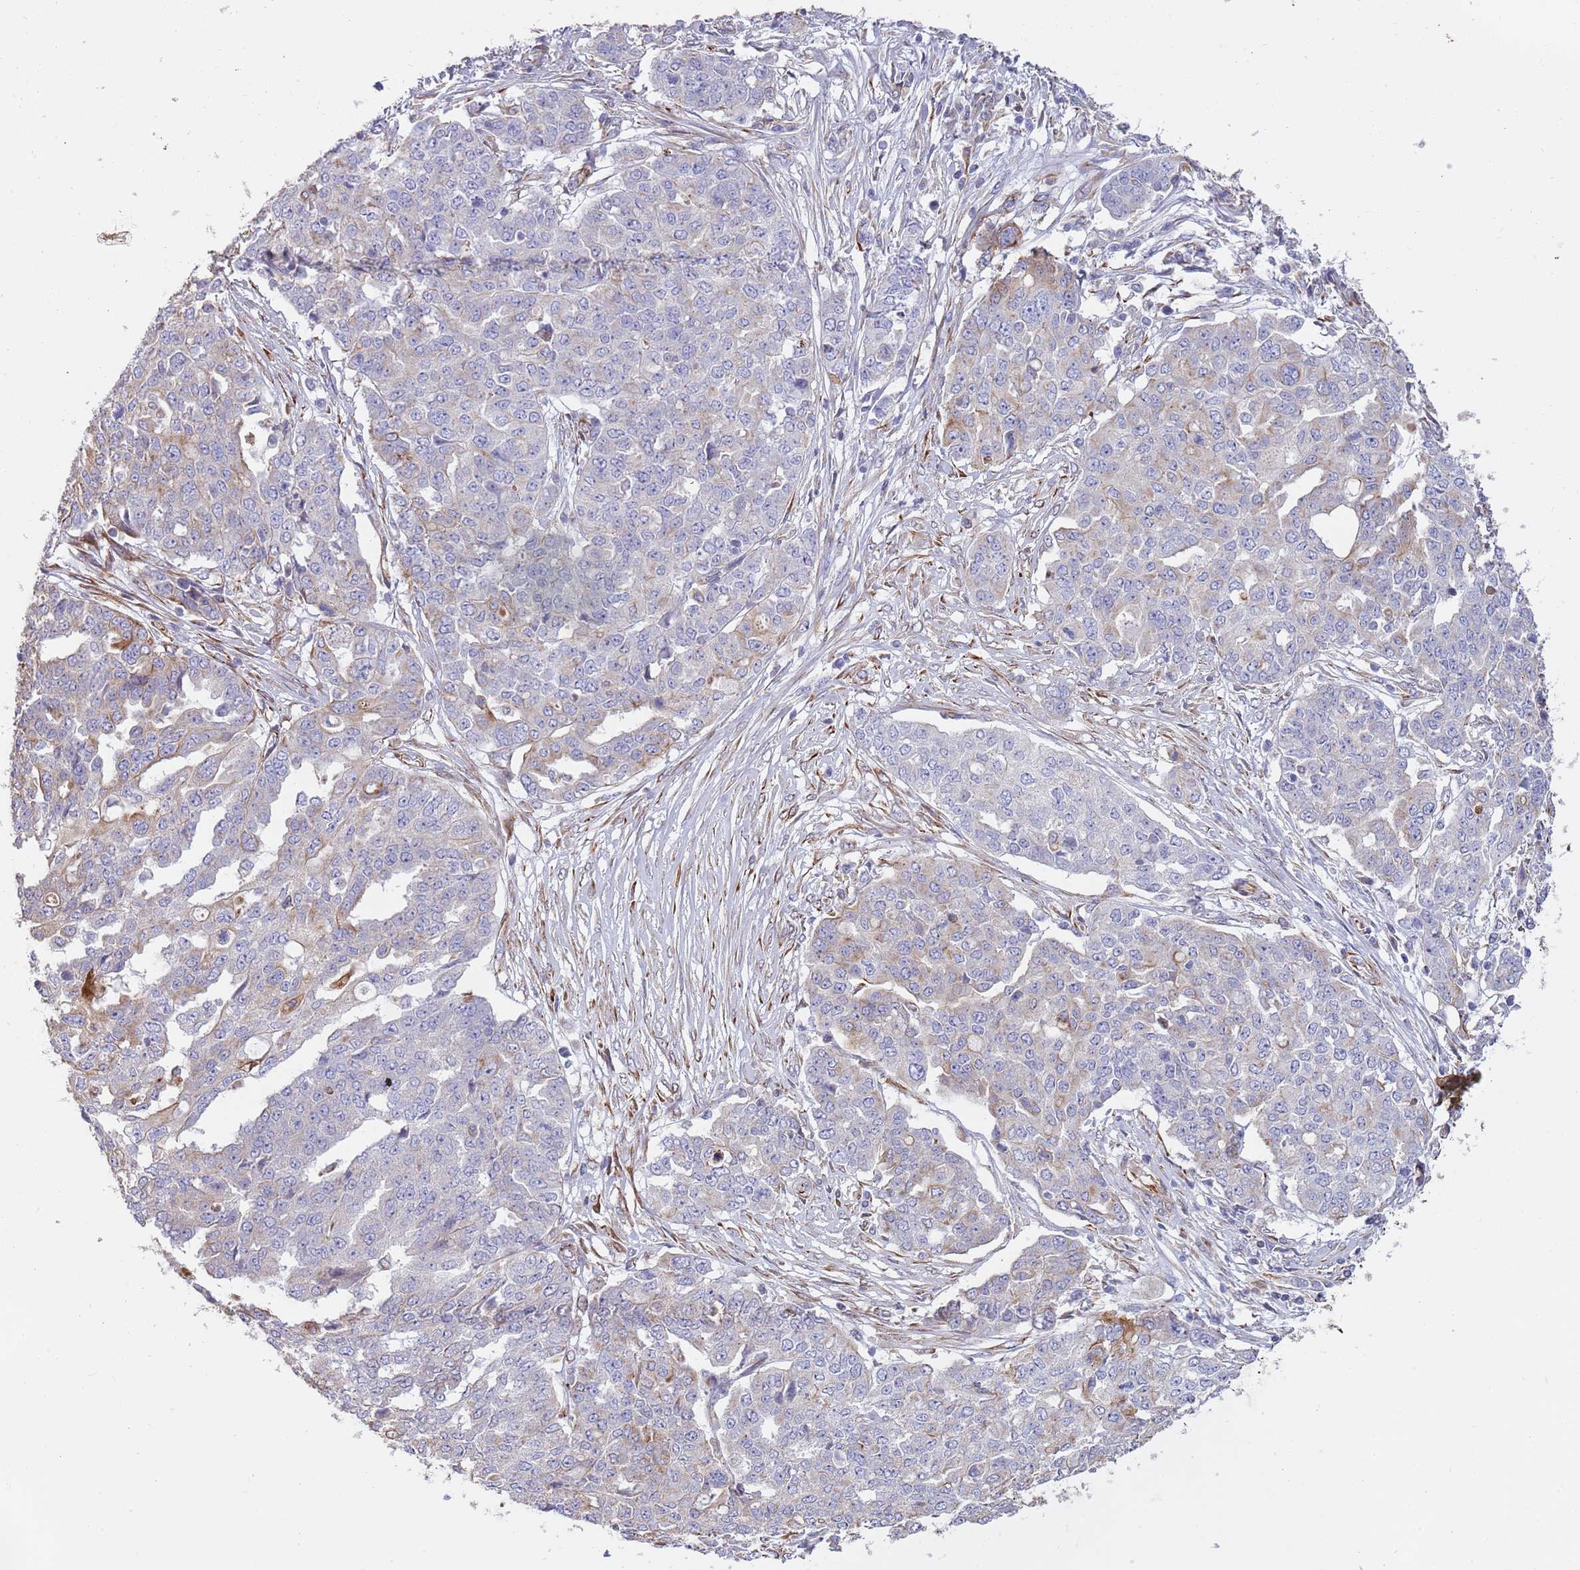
{"staining": {"intensity": "negative", "quantity": "none", "location": "none"}, "tissue": "ovarian cancer", "cell_type": "Tumor cells", "image_type": "cancer", "snomed": [{"axis": "morphology", "description": "Cystadenocarcinoma, serous, NOS"}, {"axis": "topography", "description": "Soft tissue"}, {"axis": "topography", "description": "Ovary"}], "caption": "This is an immunohistochemistry (IHC) photomicrograph of human serous cystadenocarcinoma (ovarian). There is no staining in tumor cells.", "gene": "MOGAT1", "patient": {"sex": "female", "age": 57}}